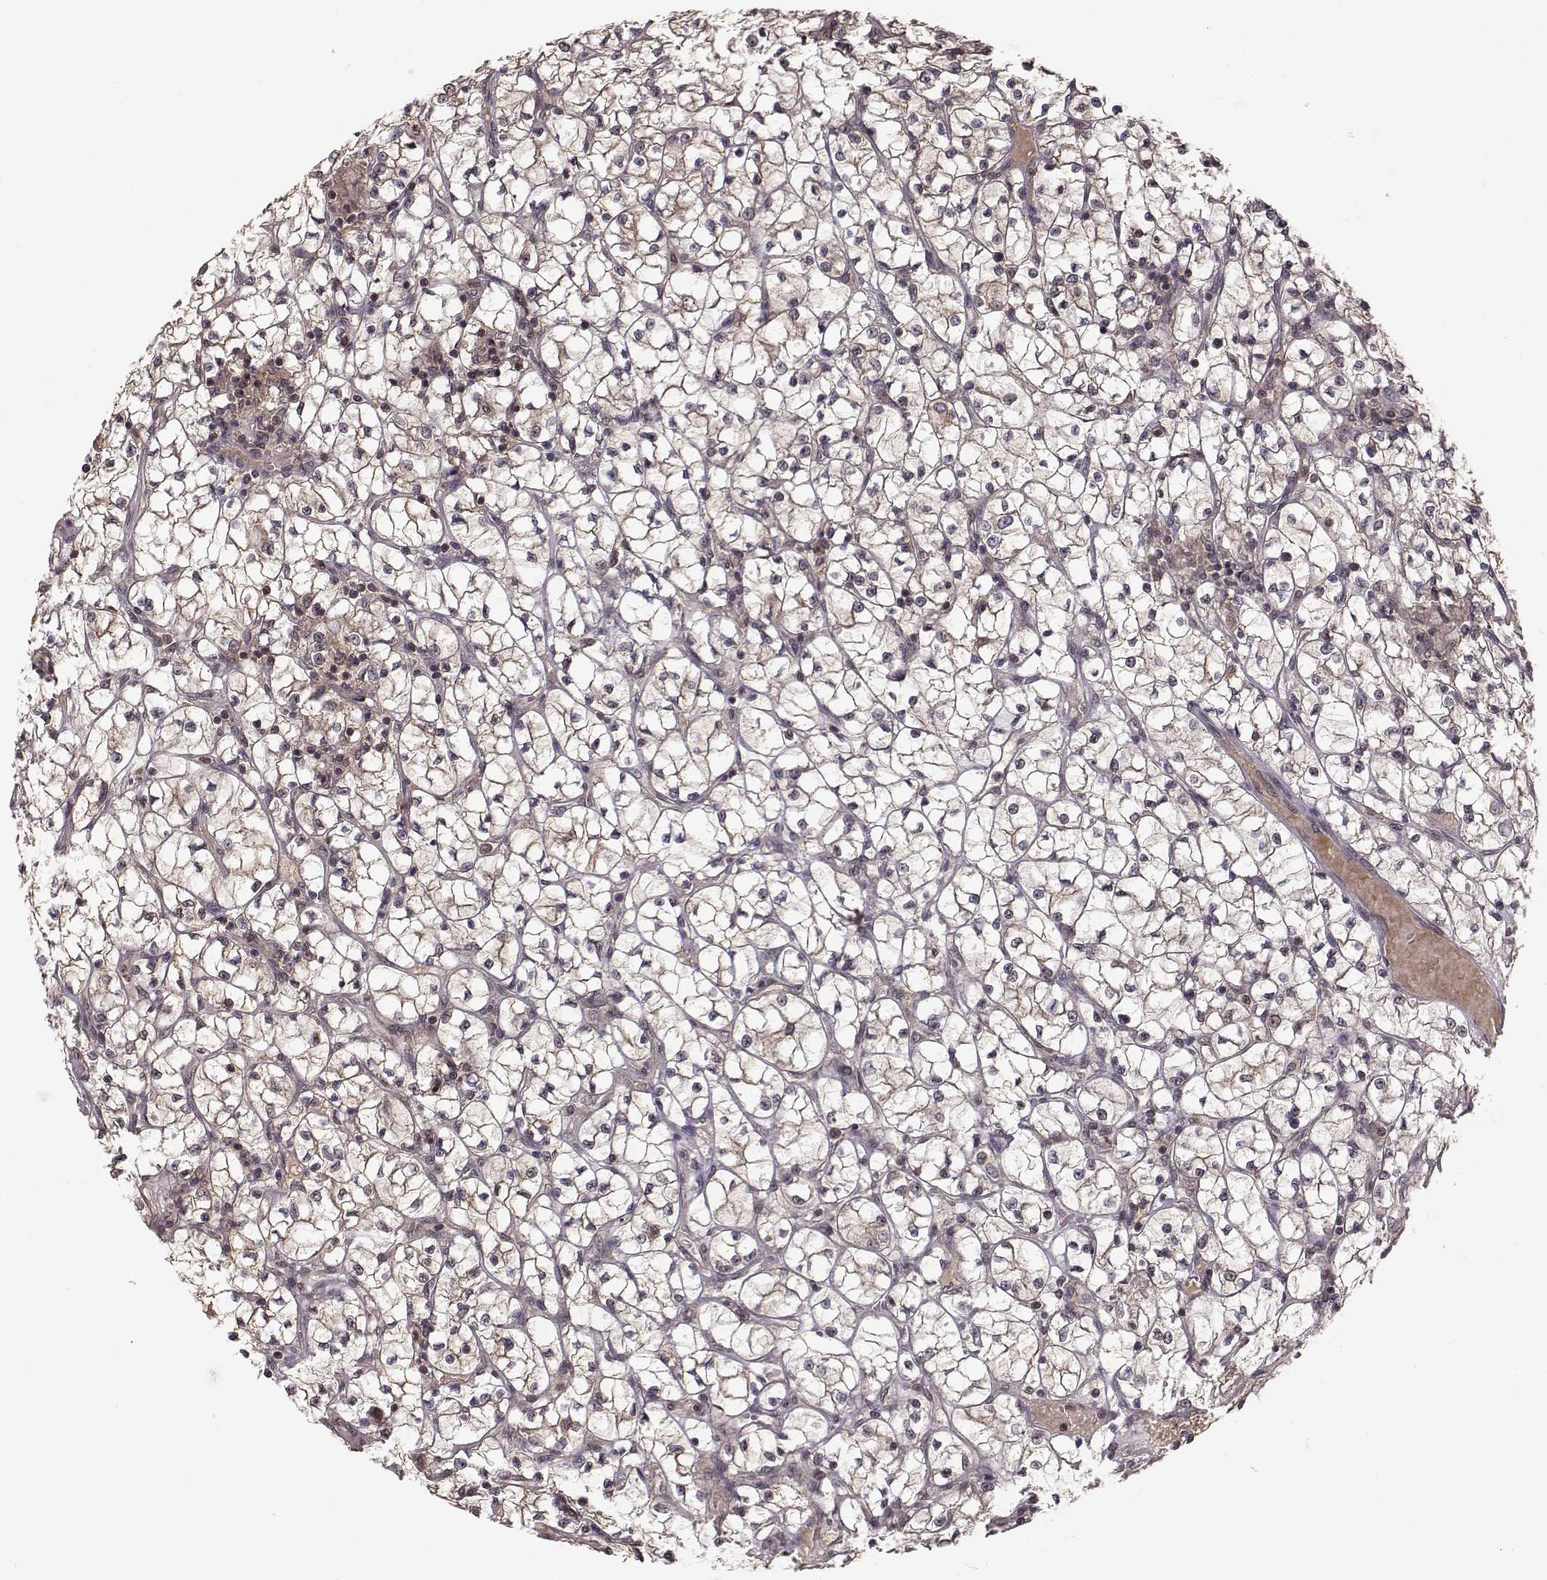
{"staining": {"intensity": "moderate", "quantity": "25%-75%", "location": "cytoplasmic/membranous"}, "tissue": "renal cancer", "cell_type": "Tumor cells", "image_type": "cancer", "snomed": [{"axis": "morphology", "description": "Adenocarcinoma, NOS"}, {"axis": "topography", "description": "Kidney"}], "caption": "Renal adenocarcinoma stained with immunohistochemistry (IHC) shows moderate cytoplasmic/membranous positivity in about 25%-75% of tumor cells.", "gene": "PLEKHG3", "patient": {"sex": "female", "age": 64}}